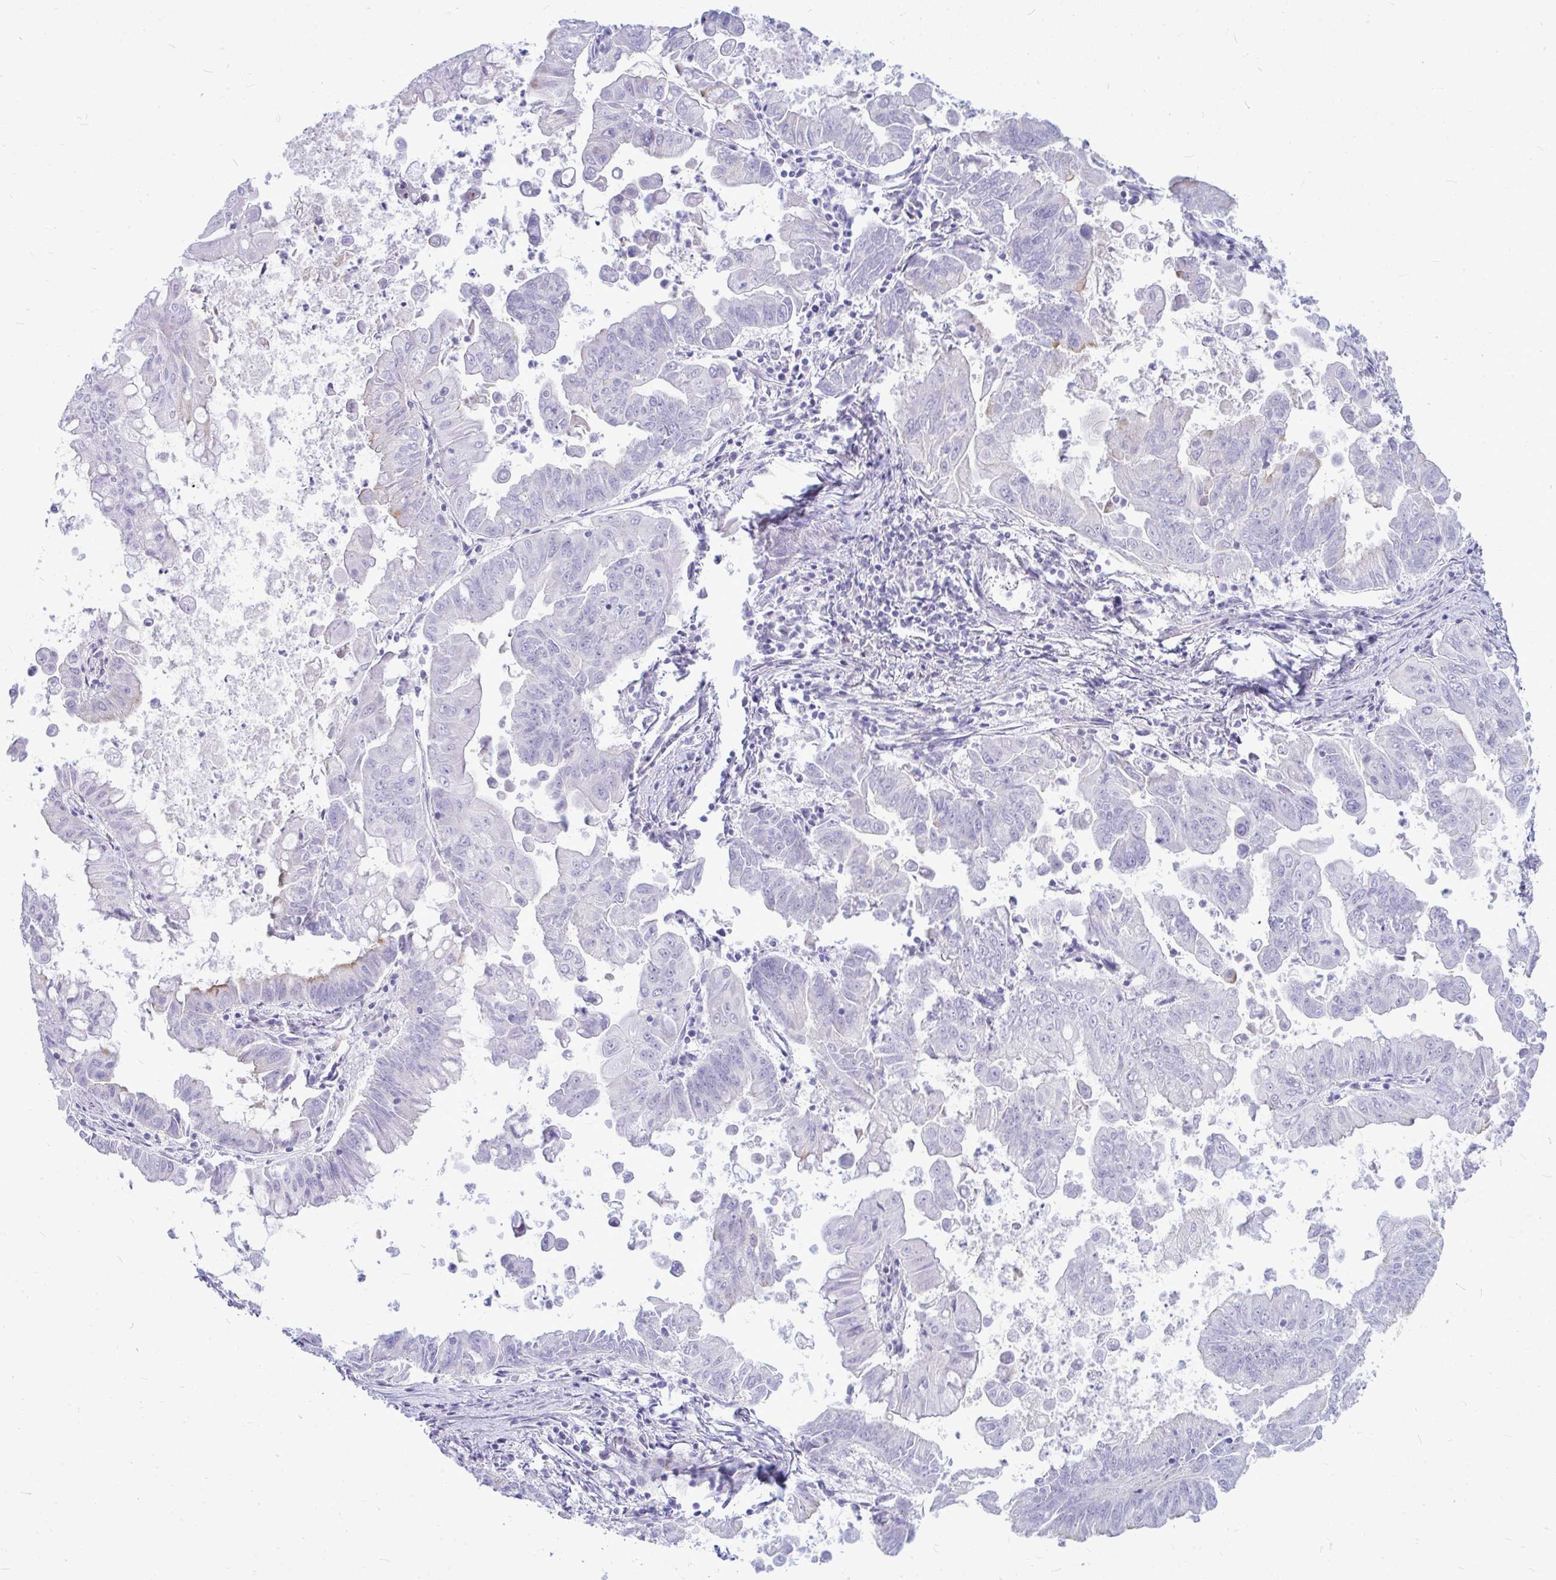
{"staining": {"intensity": "negative", "quantity": "none", "location": "none"}, "tissue": "stomach cancer", "cell_type": "Tumor cells", "image_type": "cancer", "snomed": [{"axis": "morphology", "description": "Adenocarcinoma, NOS"}, {"axis": "topography", "description": "Stomach, upper"}], "caption": "Immunohistochemistry photomicrograph of human stomach cancer stained for a protein (brown), which reveals no staining in tumor cells.", "gene": "ZSCAN25", "patient": {"sex": "male", "age": 80}}